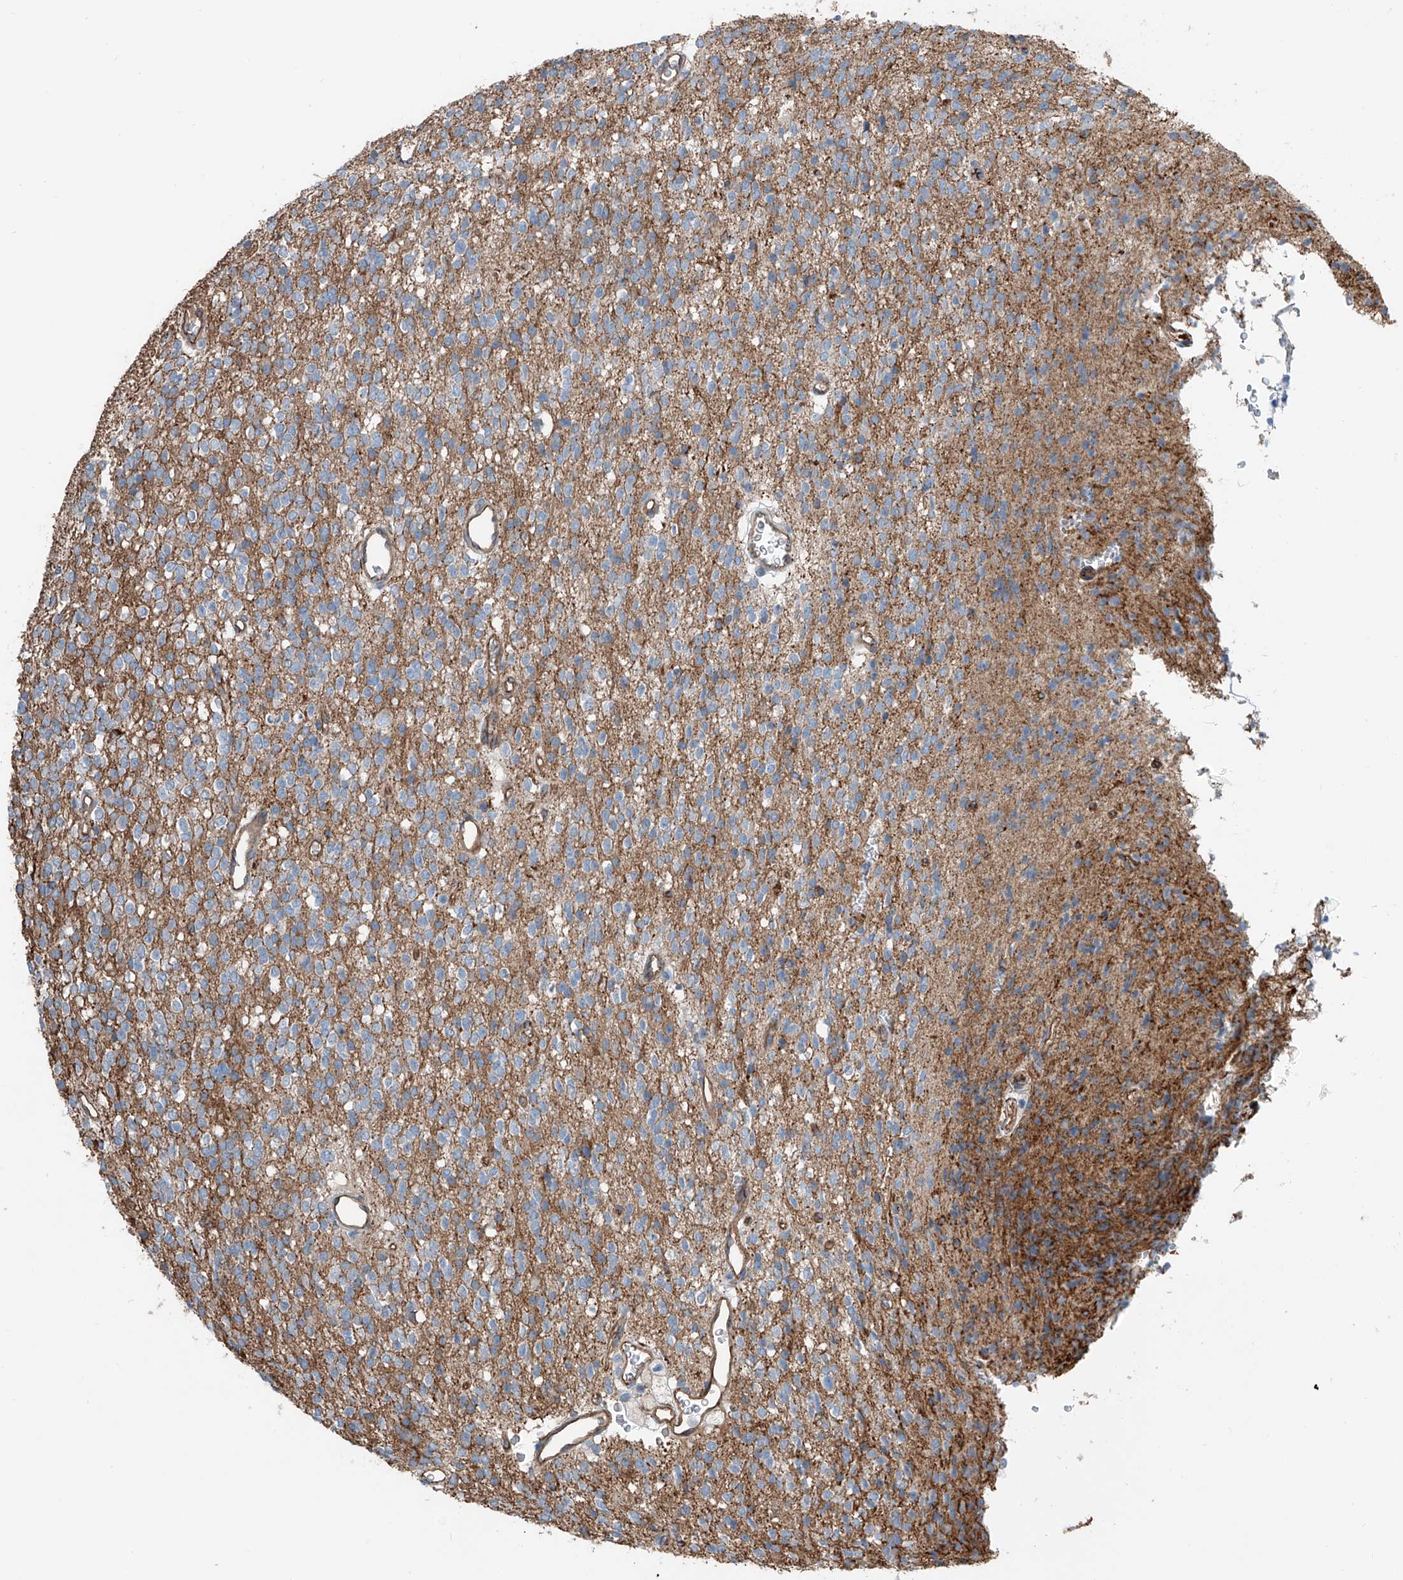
{"staining": {"intensity": "weak", "quantity": "<25%", "location": "cytoplasmic/membranous"}, "tissue": "glioma", "cell_type": "Tumor cells", "image_type": "cancer", "snomed": [{"axis": "morphology", "description": "Glioma, malignant, High grade"}, {"axis": "topography", "description": "Brain"}], "caption": "The IHC image has no significant staining in tumor cells of glioma tissue.", "gene": "THEMIS2", "patient": {"sex": "male", "age": 34}}